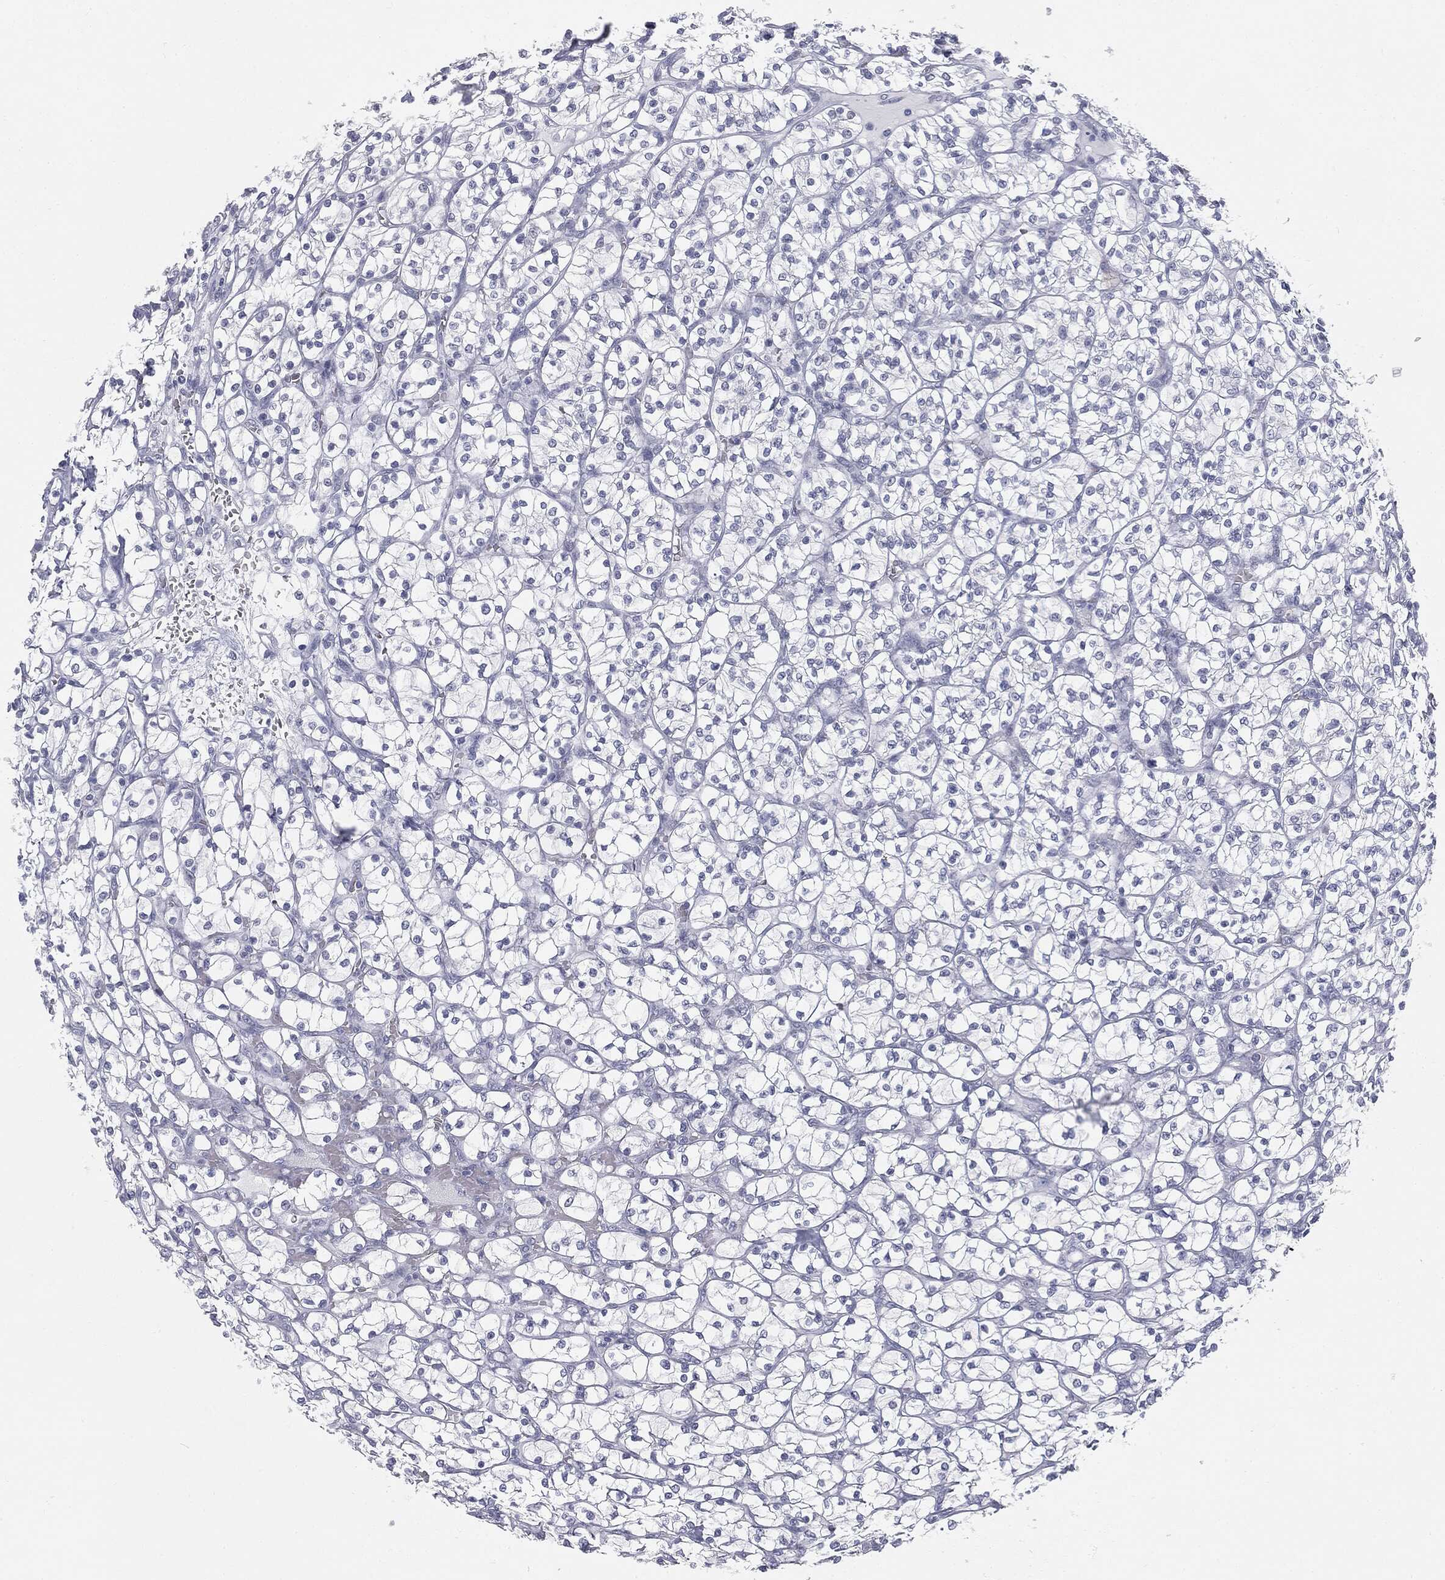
{"staining": {"intensity": "negative", "quantity": "none", "location": "none"}, "tissue": "renal cancer", "cell_type": "Tumor cells", "image_type": "cancer", "snomed": [{"axis": "morphology", "description": "Adenocarcinoma, NOS"}, {"axis": "topography", "description": "Kidney"}], "caption": "The immunohistochemistry micrograph has no significant expression in tumor cells of renal adenocarcinoma tissue. Nuclei are stained in blue.", "gene": "TPO", "patient": {"sex": "female", "age": 64}}